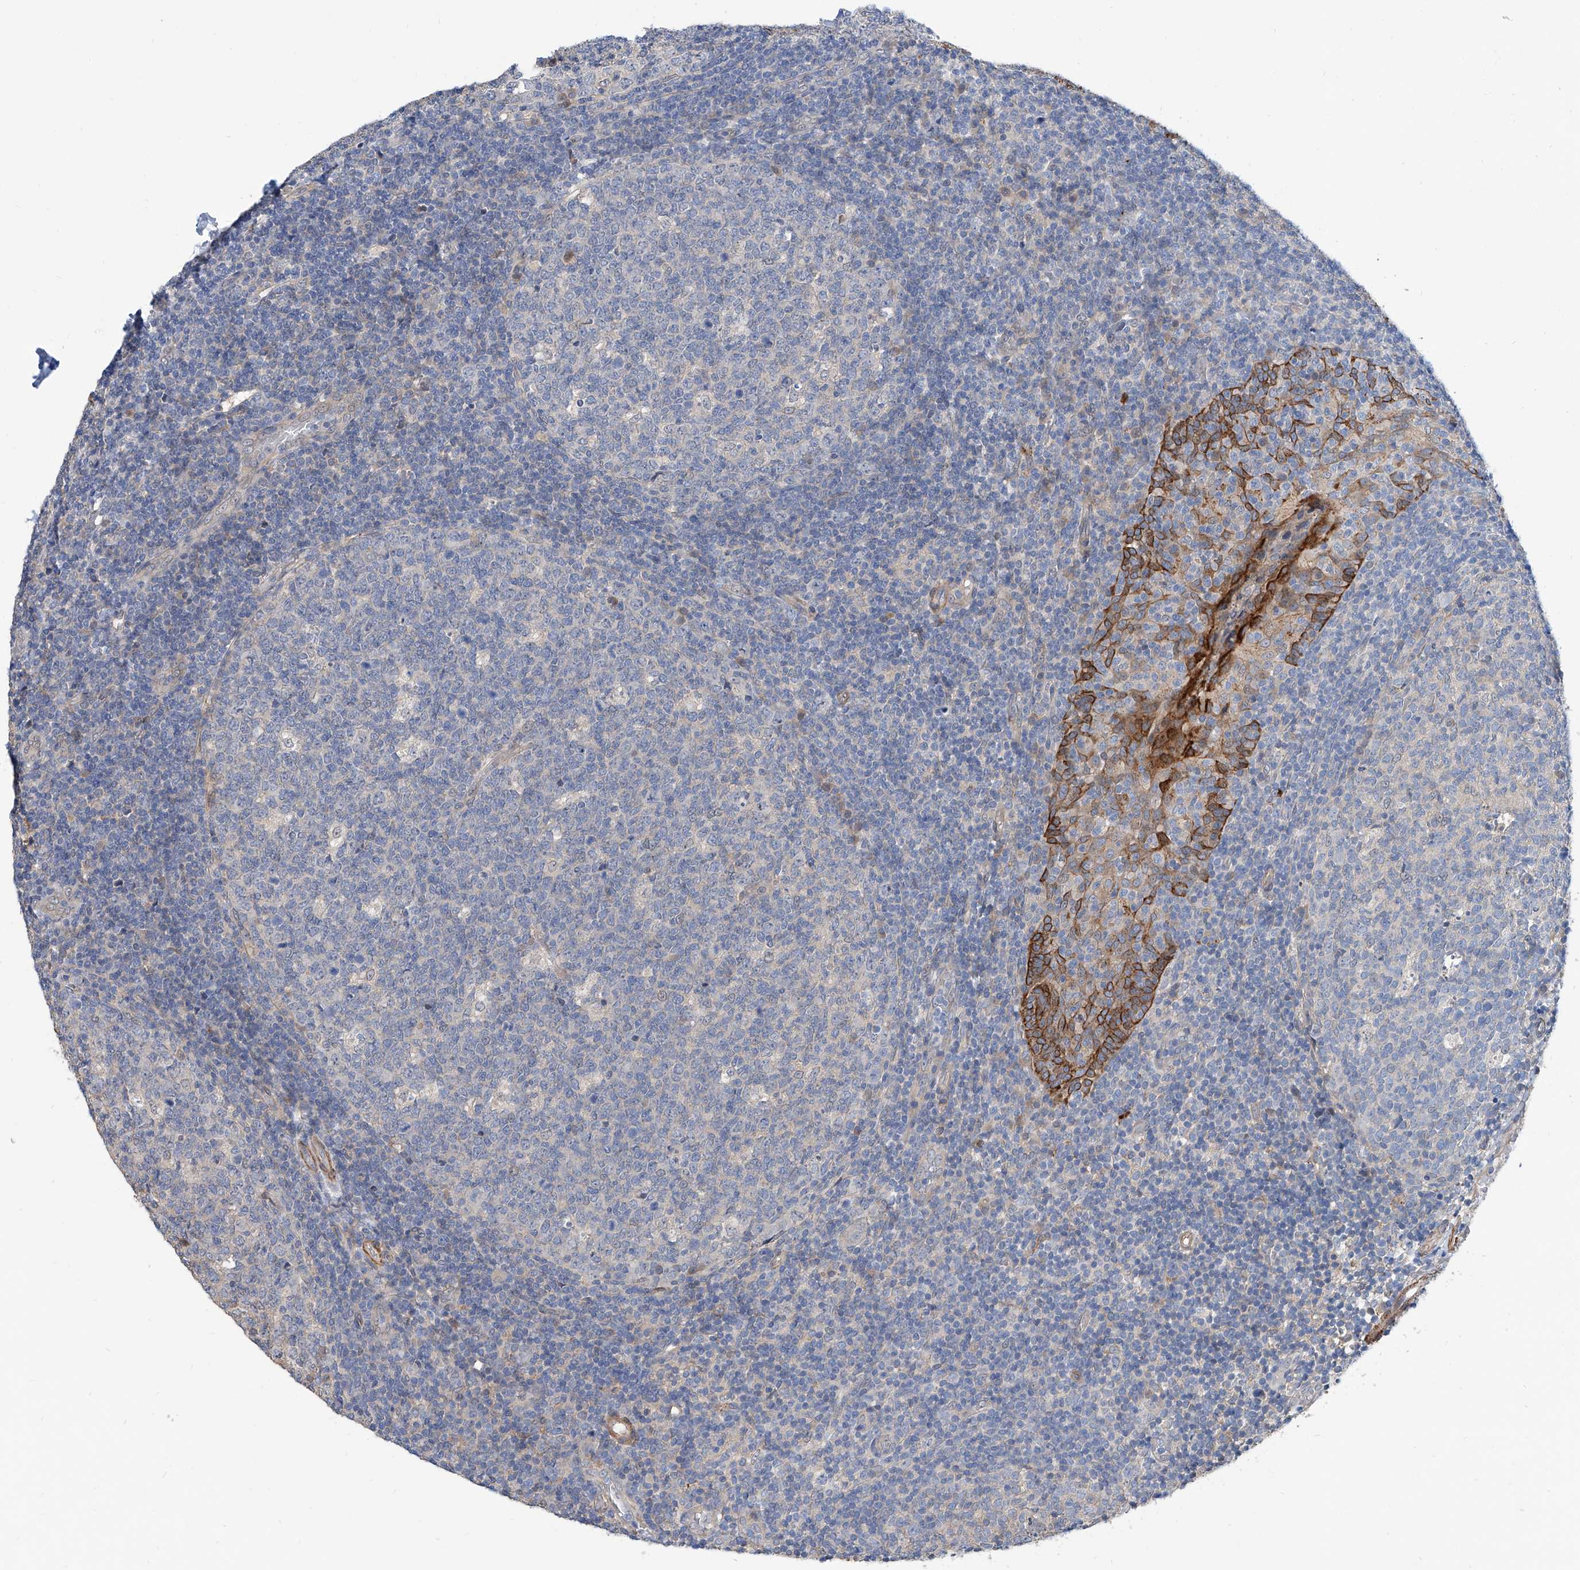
{"staining": {"intensity": "negative", "quantity": "none", "location": "none"}, "tissue": "tonsil", "cell_type": "Germinal center cells", "image_type": "normal", "snomed": [{"axis": "morphology", "description": "Normal tissue, NOS"}, {"axis": "topography", "description": "Tonsil"}], "caption": "Human tonsil stained for a protein using immunohistochemistry displays no staining in germinal center cells.", "gene": "MAGEE2", "patient": {"sex": "female", "age": 19}}